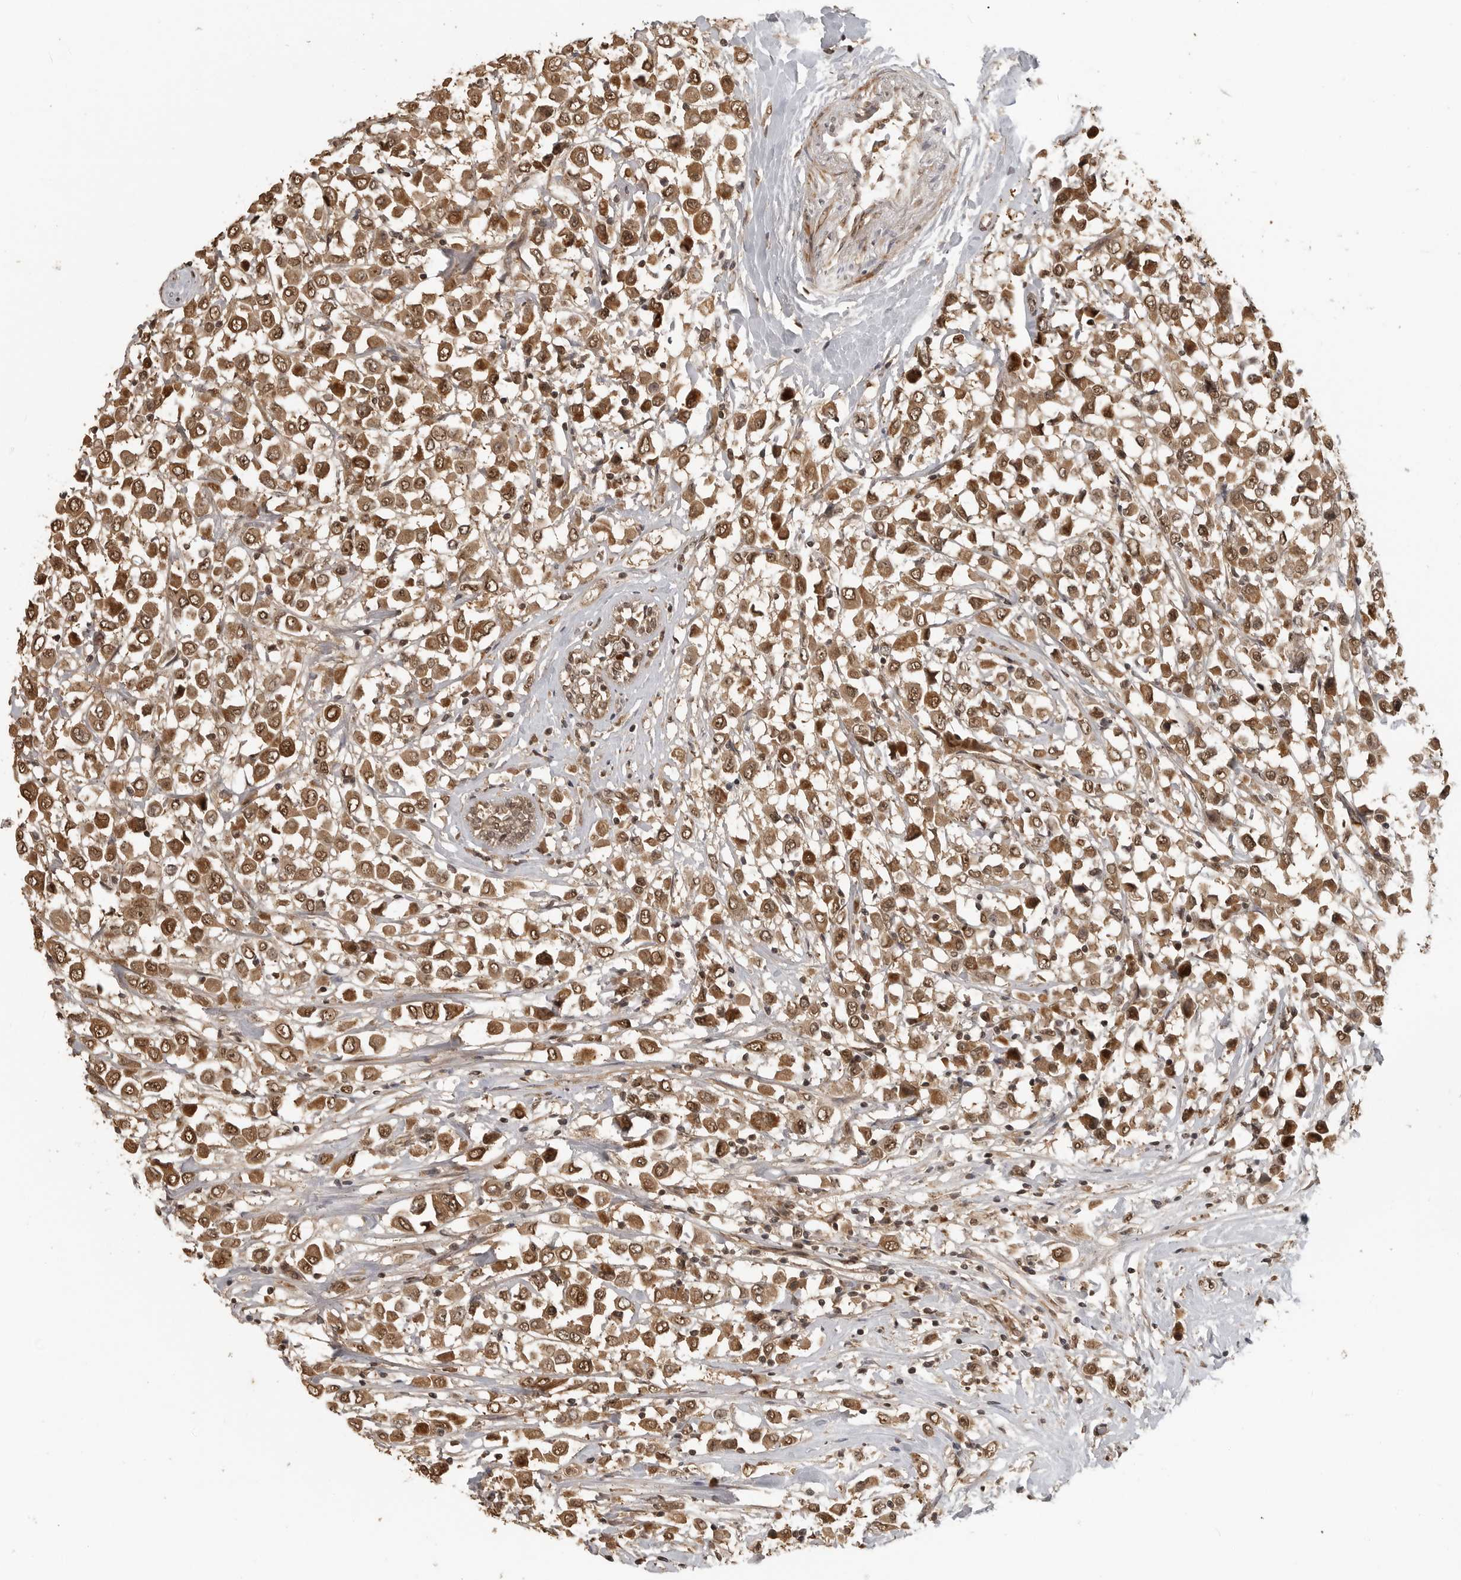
{"staining": {"intensity": "moderate", "quantity": ">75%", "location": "cytoplasmic/membranous,nuclear"}, "tissue": "breast cancer", "cell_type": "Tumor cells", "image_type": "cancer", "snomed": [{"axis": "morphology", "description": "Duct carcinoma"}, {"axis": "topography", "description": "Breast"}], "caption": "Immunohistochemical staining of breast cancer (infiltrating ductal carcinoma) displays moderate cytoplasmic/membranous and nuclear protein staining in approximately >75% of tumor cells. (DAB = brown stain, brightfield microscopy at high magnification).", "gene": "CLOCK", "patient": {"sex": "female", "age": 61}}